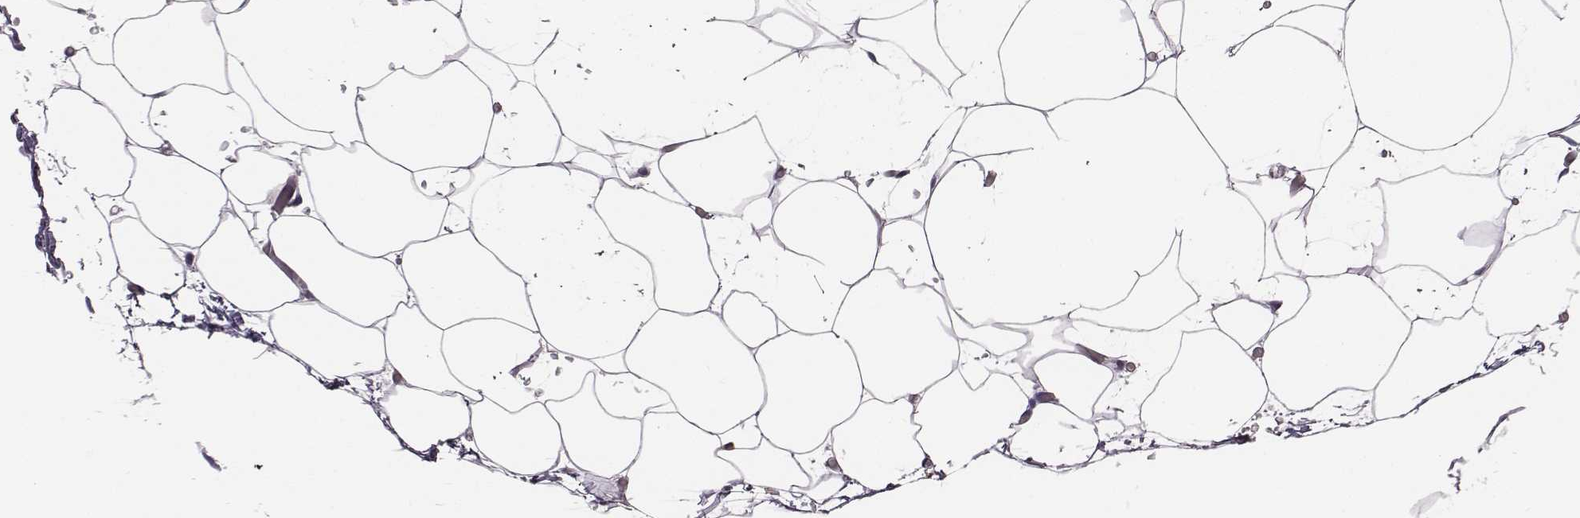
{"staining": {"intensity": "negative", "quantity": "none", "location": "none"}, "tissue": "adipose tissue", "cell_type": "Adipocytes", "image_type": "normal", "snomed": [{"axis": "morphology", "description": "Normal tissue, NOS"}, {"axis": "topography", "description": "Adipose tissue"}], "caption": "An immunohistochemistry (IHC) photomicrograph of normal adipose tissue is shown. There is no staining in adipocytes of adipose tissue.", "gene": "ENSG00000290147", "patient": {"sex": "male", "age": 57}}